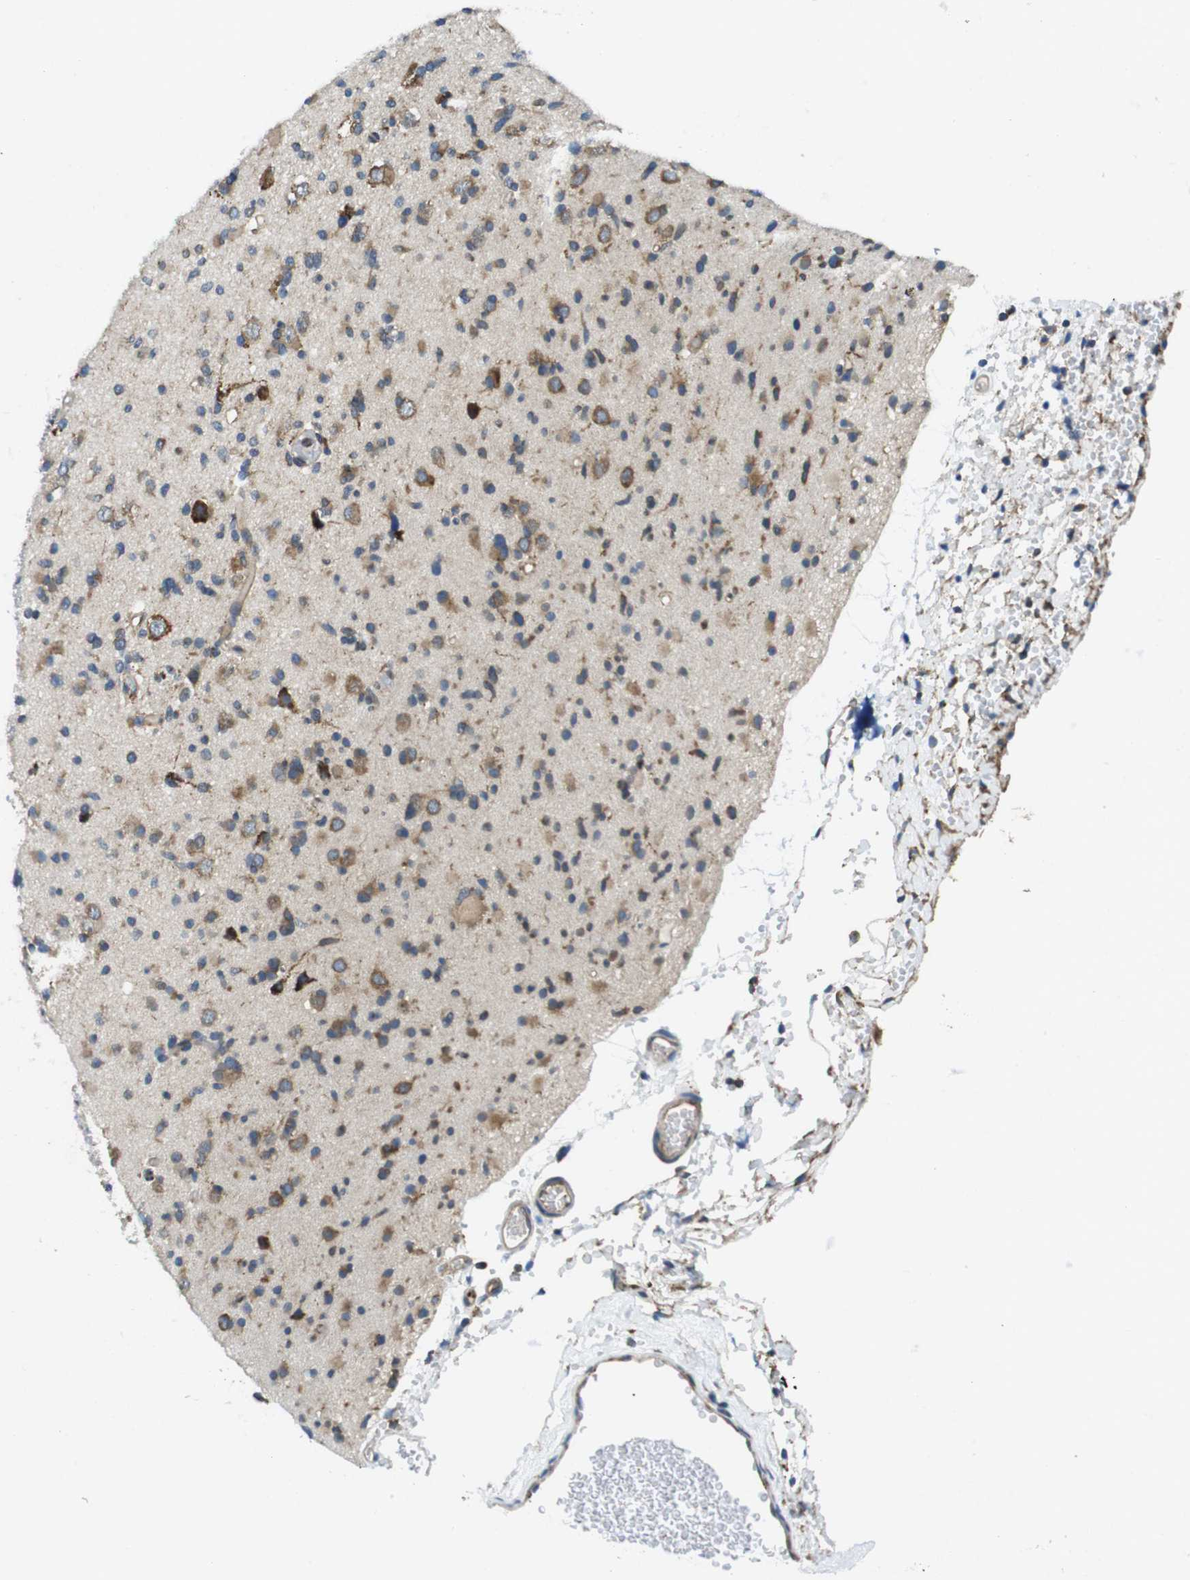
{"staining": {"intensity": "weak", "quantity": ">75%", "location": "cytoplasmic/membranous"}, "tissue": "glioma", "cell_type": "Tumor cells", "image_type": "cancer", "snomed": [{"axis": "morphology", "description": "Glioma, malignant, Low grade"}, {"axis": "topography", "description": "Brain"}], "caption": "Immunohistochemistry histopathology image of glioma stained for a protein (brown), which exhibits low levels of weak cytoplasmic/membranous expression in approximately >75% of tumor cells.", "gene": "UGGT1", "patient": {"sex": "female", "age": 22}}